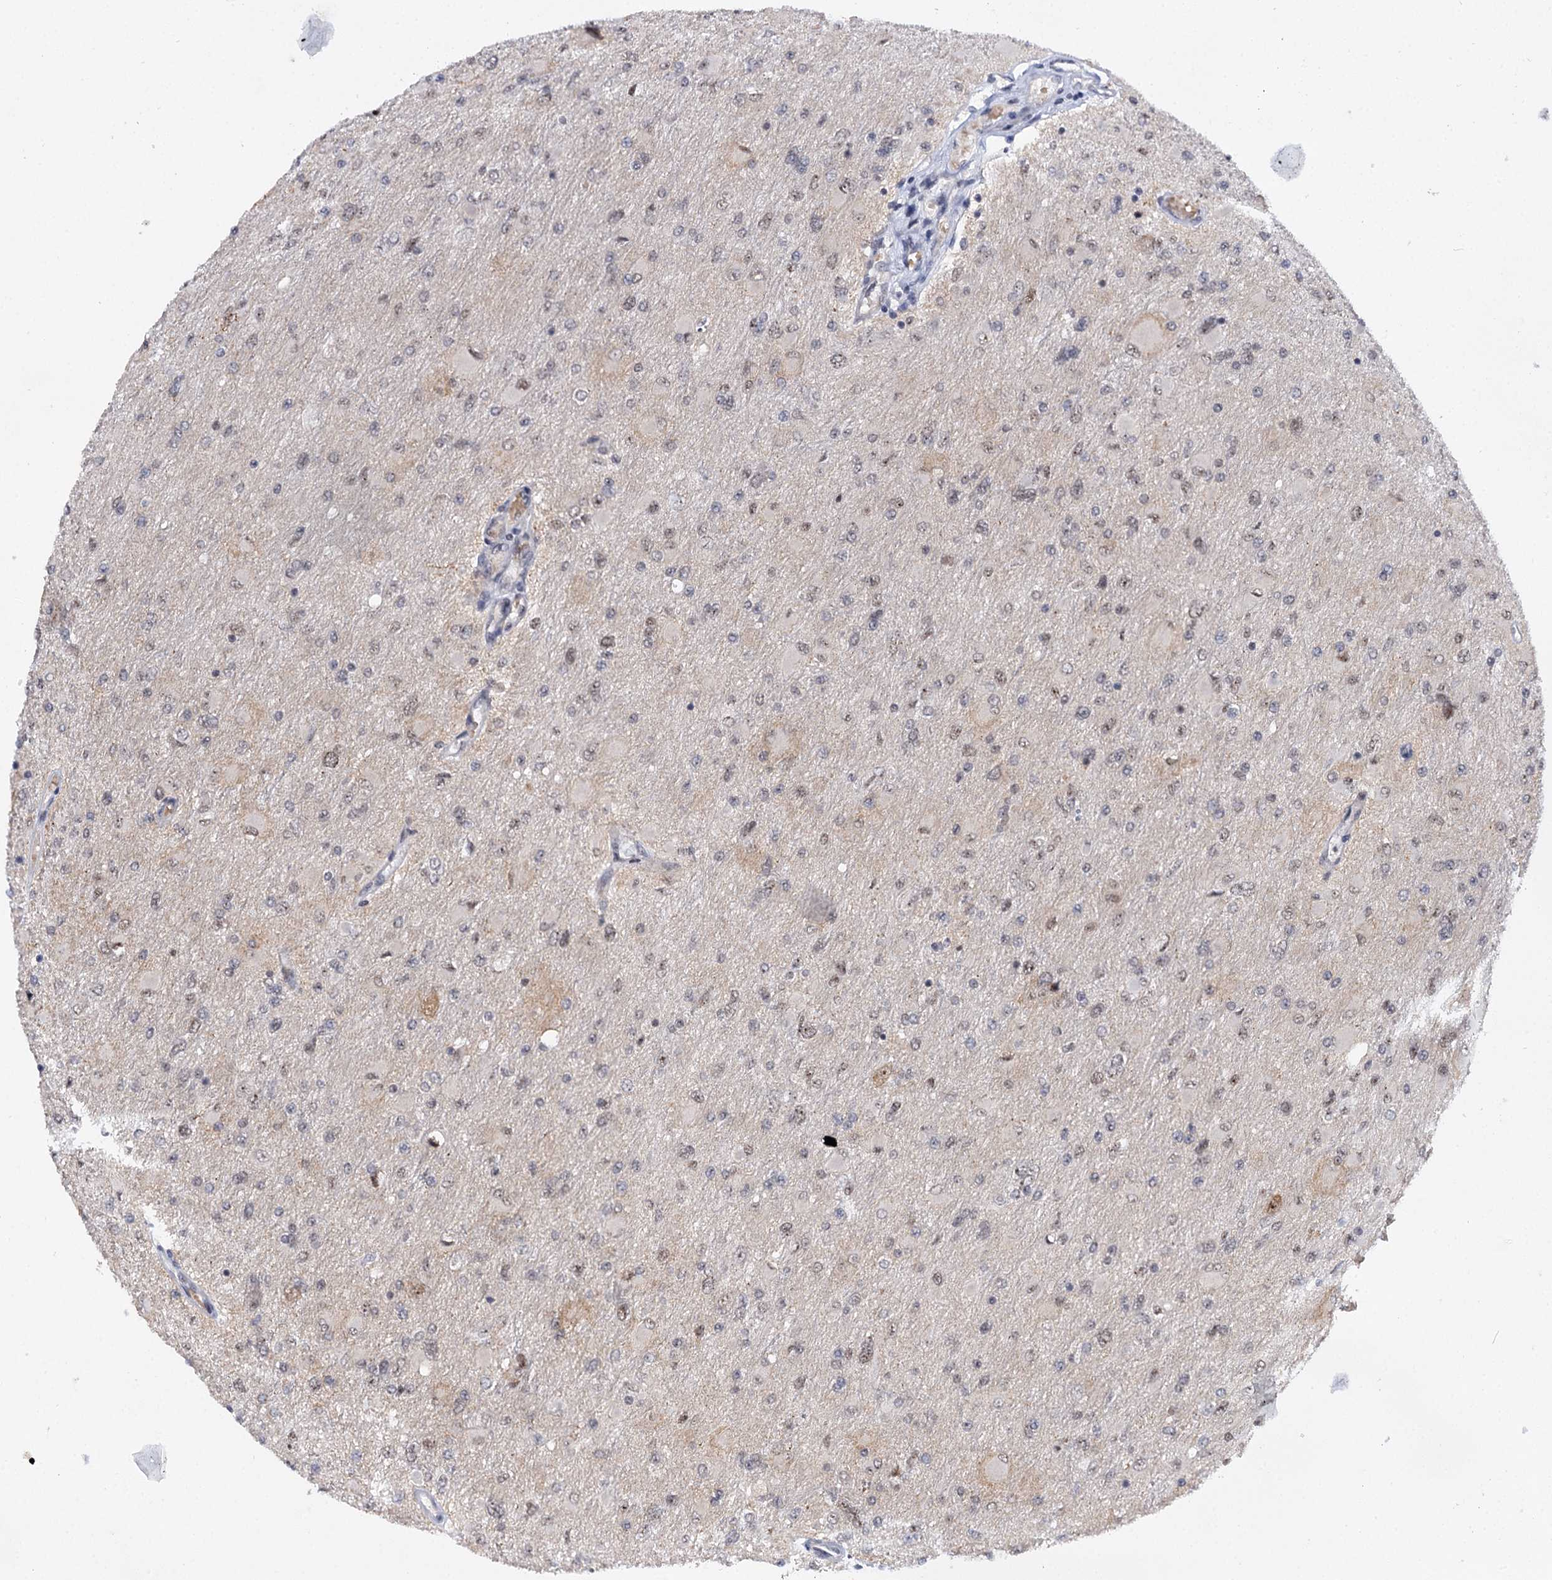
{"staining": {"intensity": "weak", "quantity": "<25%", "location": "nuclear"}, "tissue": "glioma", "cell_type": "Tumor cells", "image_type": "cancer", "snomed": [{"axis": "morphology", "description": "Glioma, malignant, High grade"}, {"axis": "topography", "description": "Cerebral cortex"}], "caption": "An immunohistochemistry (IHC) image of high-grade glioma (malignant) is shown. There is no staining in tumor cells of high-grade glioma (malignant).", "gene": "BUD13", "patient": {"sex": "female", "age": 36}}